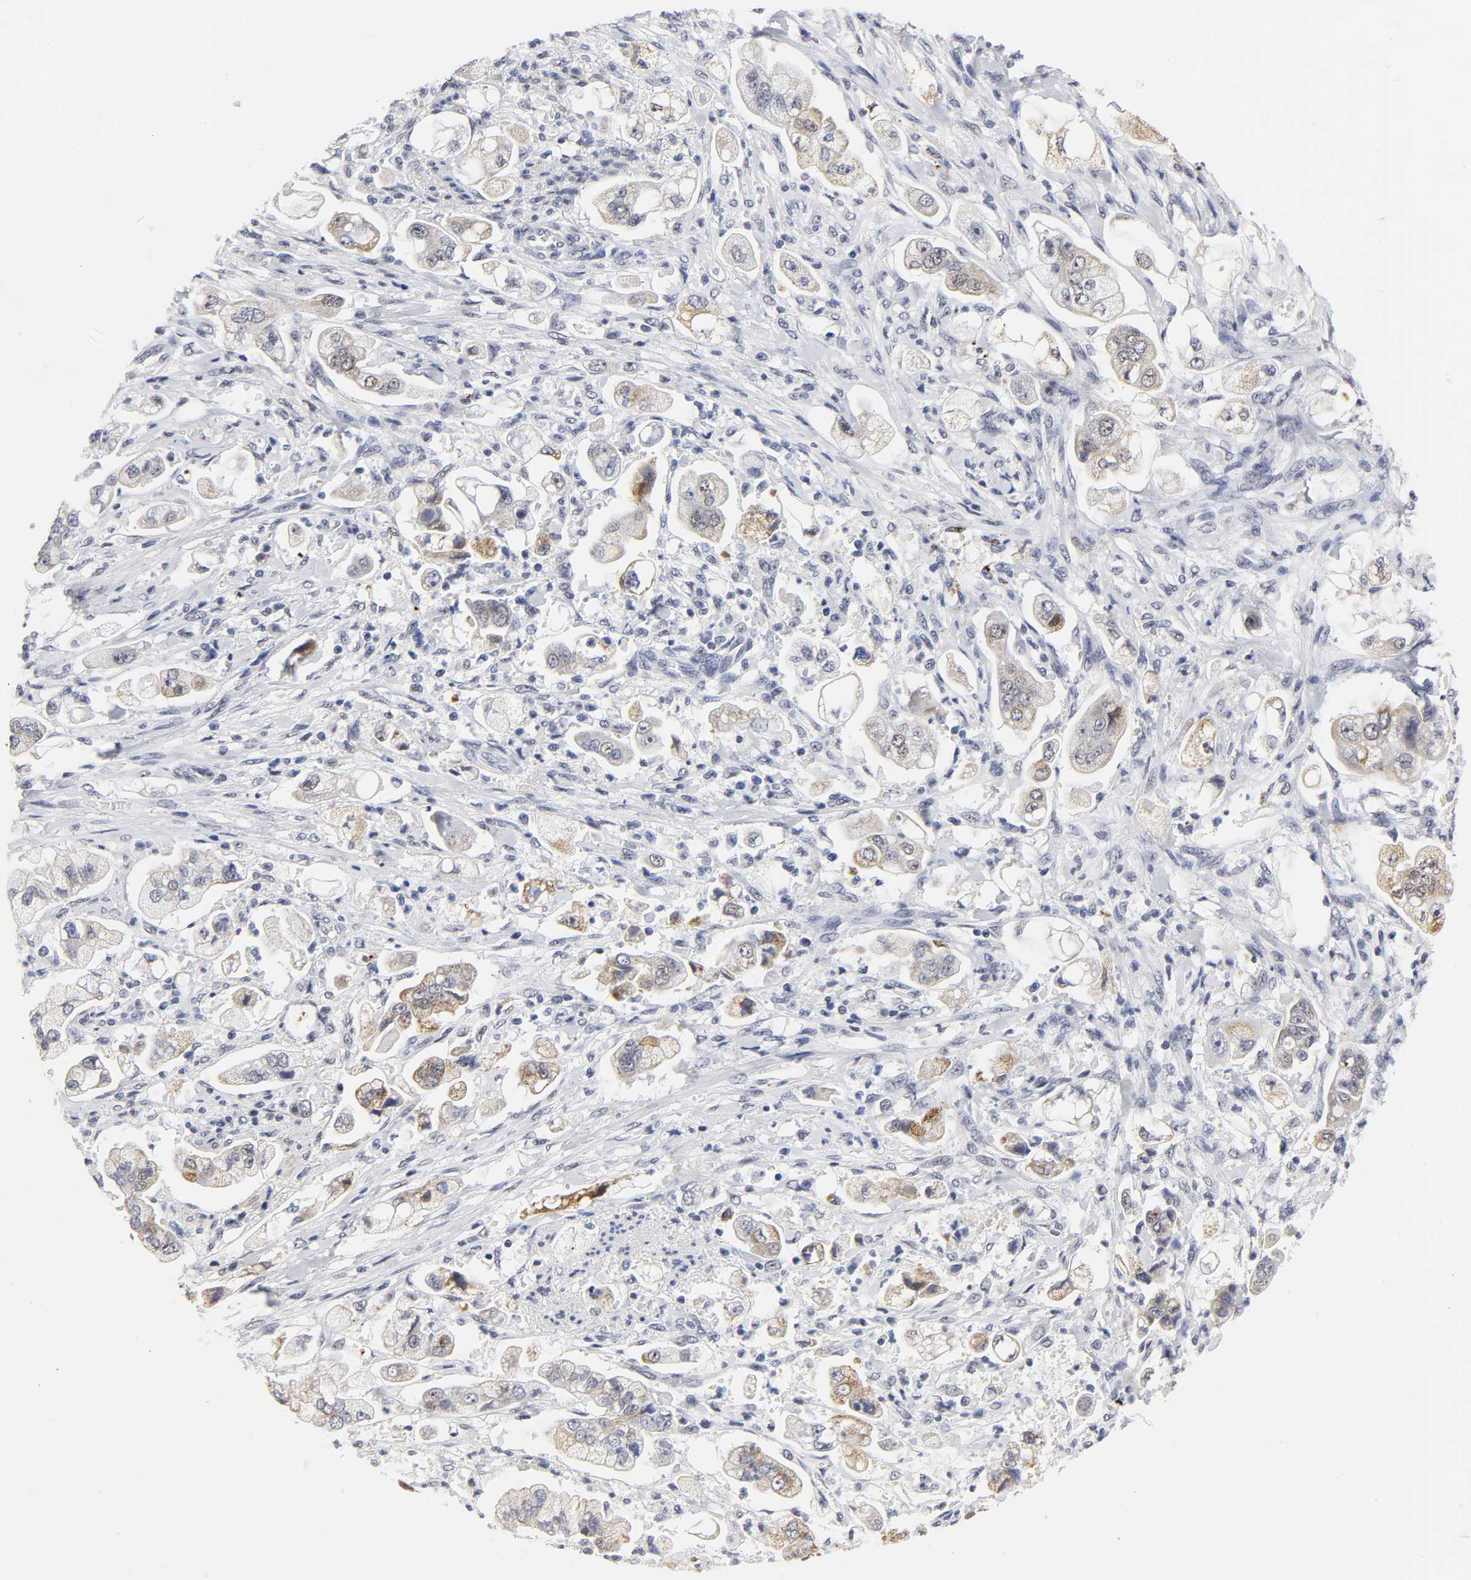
{"staining": {"intensity": "moderate", "quantity": ">75%", "location": "cytoplasmic/membranous"}, "tissue": "stomach cancer", "cell_type": "Tumor cells", "image_type": "cancer", "snomed": [{"axis": "morphology", "description": "Adenocarcinoma, NOS"}, {"axis": "topography", "description": "Stomach"}], "caption": "Immunohistochemical staining of human stomach cancer reveals medium levels of moderate cytoplasmic/membranous protein positivity in about >75% of tumor cells.", "gene": "GRHL2", "patient": {"sex": "male", "age": 62}}